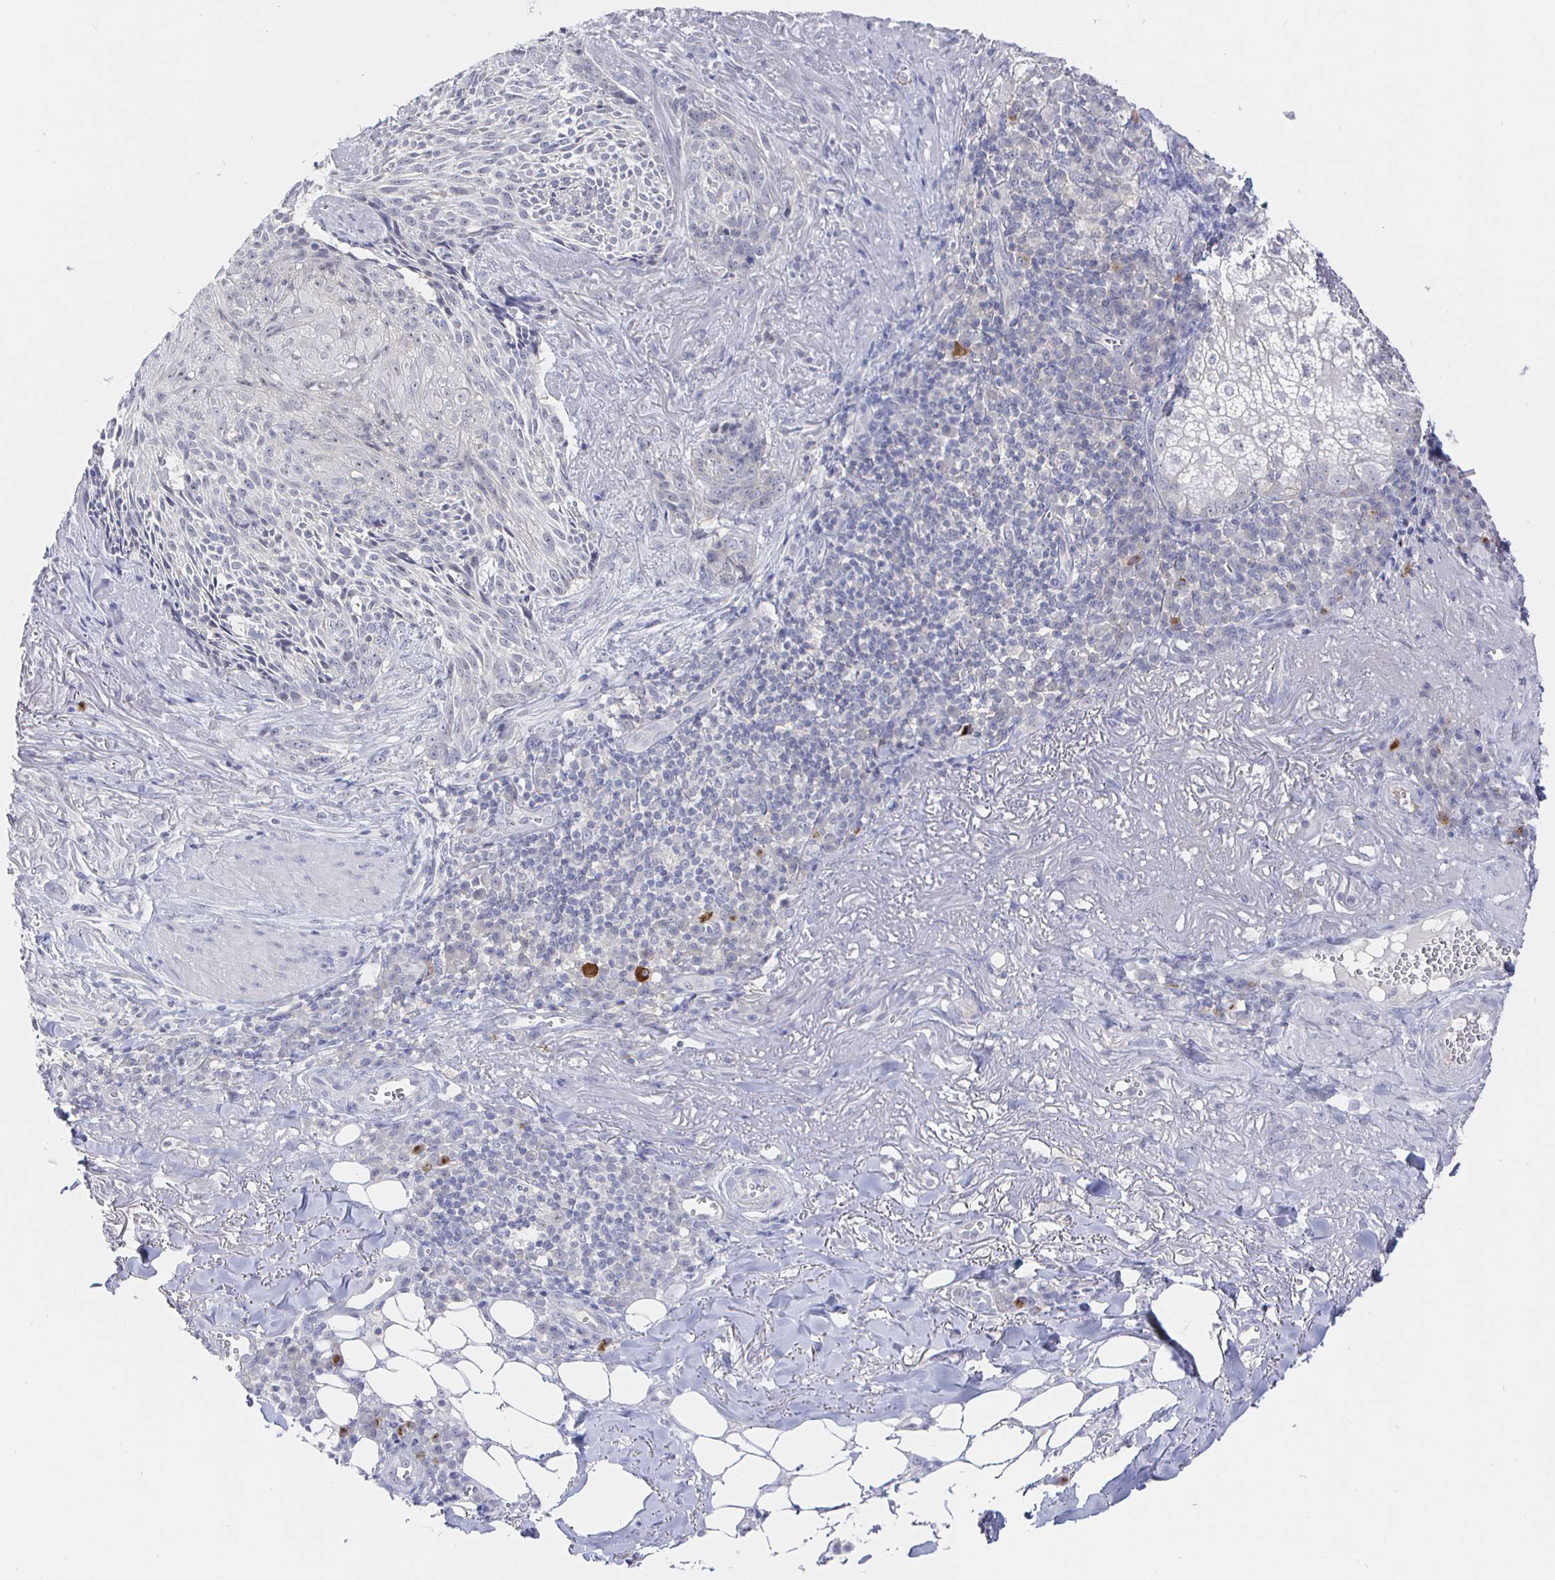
{"staining": {"intensity": "negative", "quantity": "none", "location": "none"}, "tissue": "skin cancer", "cell_type": "Tumor cells", "image_type": "cancer", "snomed": [{"axis": "morphology", "description": "Basal cell carcinoma"}, {"axis": "topography", "description": "Skin"}, {"axis": "topography", "description": "Skin of face"}], "caption": "Micrograph shows no protein positivity in tumor cells of basal cell carcinoma (skin) tissue.", "gene": "LRRC23", "patient": {"sex": "female", "age": 95}}